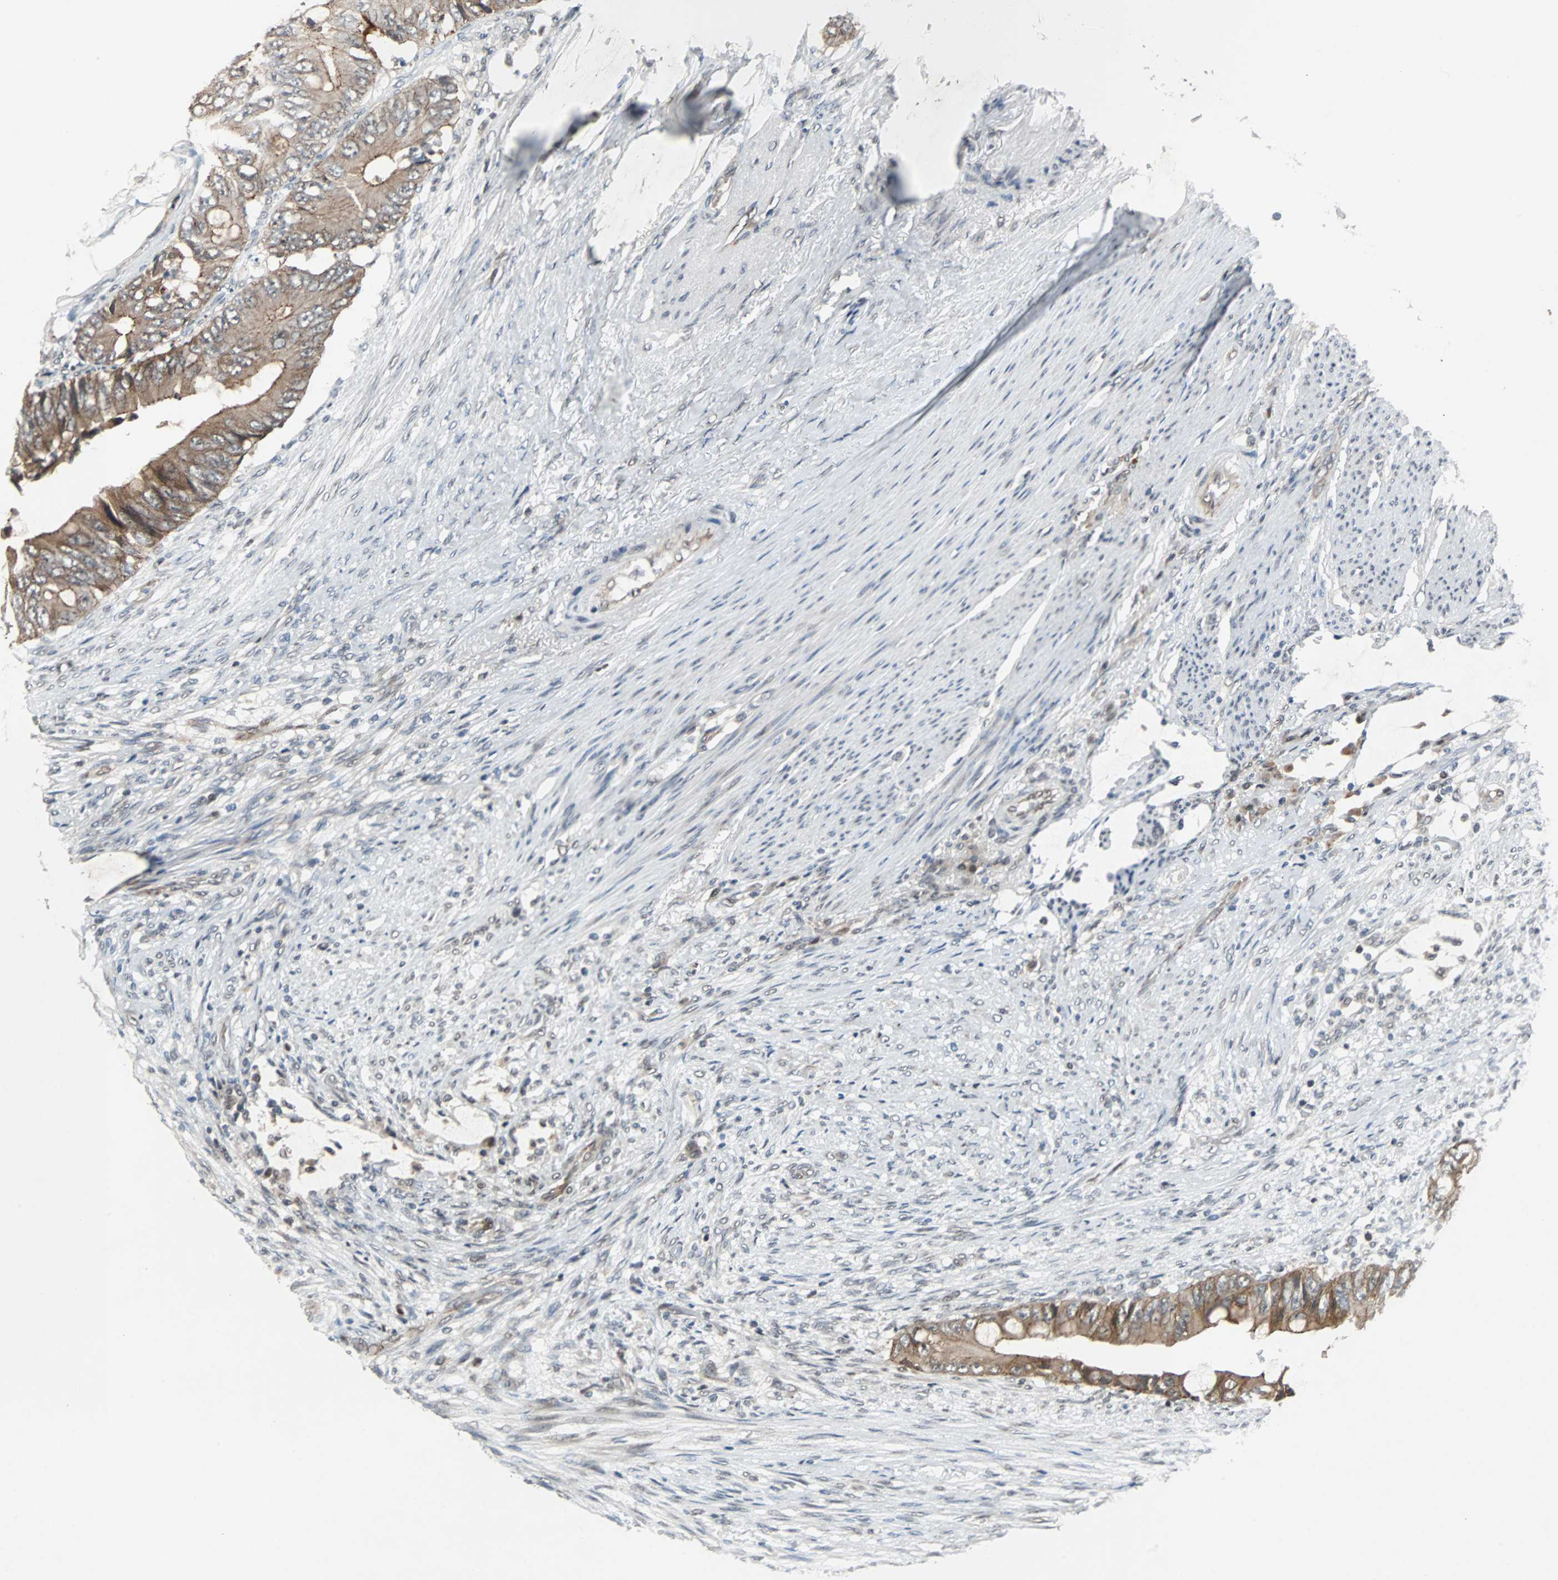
{"staining": {"intensity": "moderate", "quantity": ">75%", "location": "cytoplasmic/membranous"}, "tissue": "colorectal cancer", "cell_type": "Tumor cells", "image_type": "cancer", "snomed": [{"axis": "morphology", "description": "Adenocarcinoma, NOS"}, {"axis": "topography", "description": "Rectum"}], "caption": "Adenocarcinoma (colorectal) stained for a protein (brown) demonstrates moderate cytoplasmic/membranous positive staining in approximately >75% of tumor cells.", "gene": "LSR", "patient": {"sex": "female", "age": 77}}